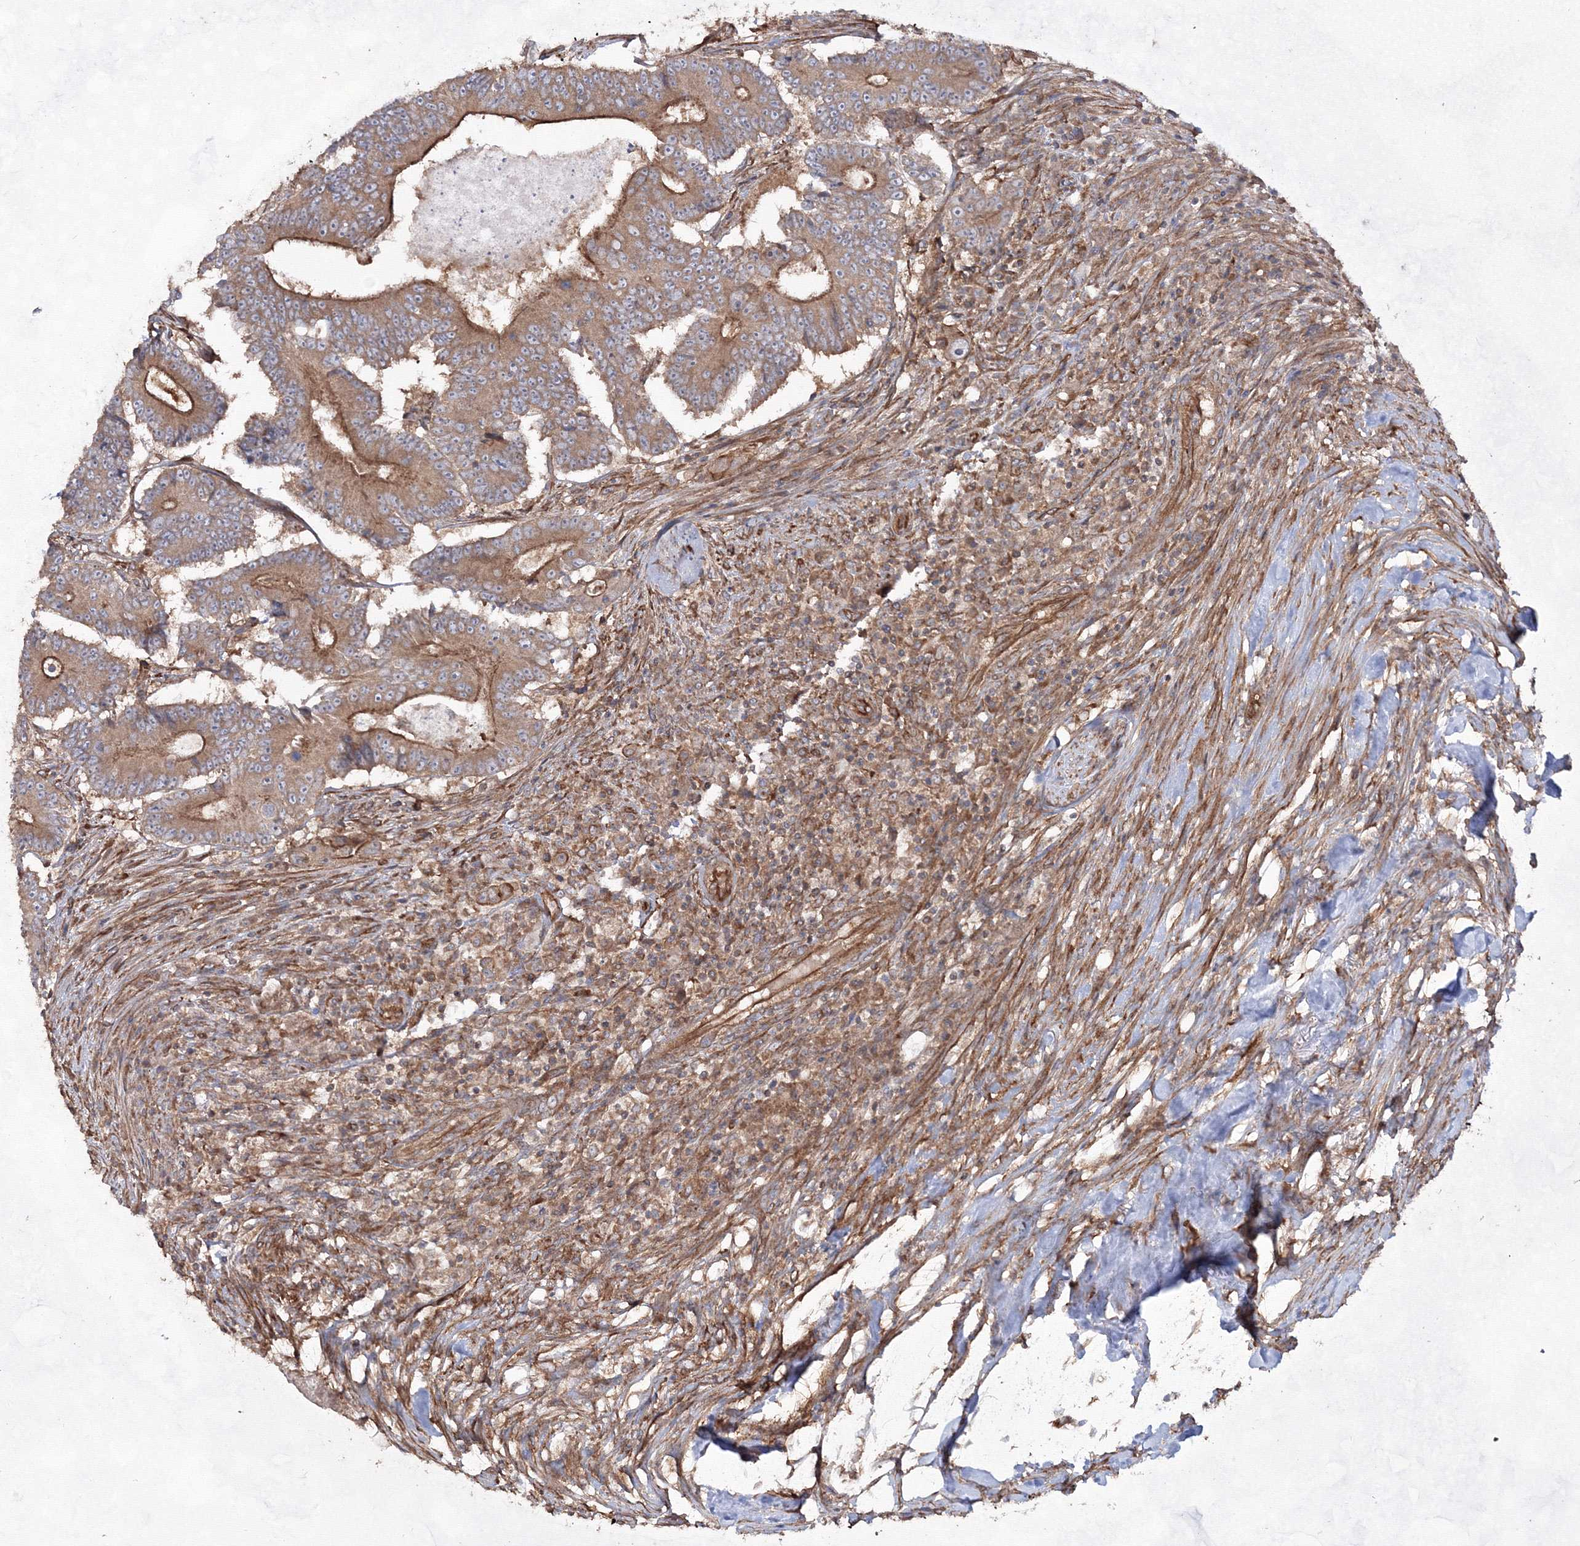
{"staining": {"intensity": "moderate", "quantity": ">75%", "location": "cytoplasmic/membranous"}, "tissue": "colorectal cancer", "cell_type": "Tumor cells", "image_type": "cancer", "snomed": [{"axis": "morphology", "description": "Adenocarcinoma, NOS"}, {"axis": "topography", "description": "Colon"}], "caption": "Human colorectal cancer (adenocarcinoma) stained with a protein marker demonstrates moderate staining in tumor cells.", "gene": "EXOC6", "patient": {"sex": "male", "age": 83}}